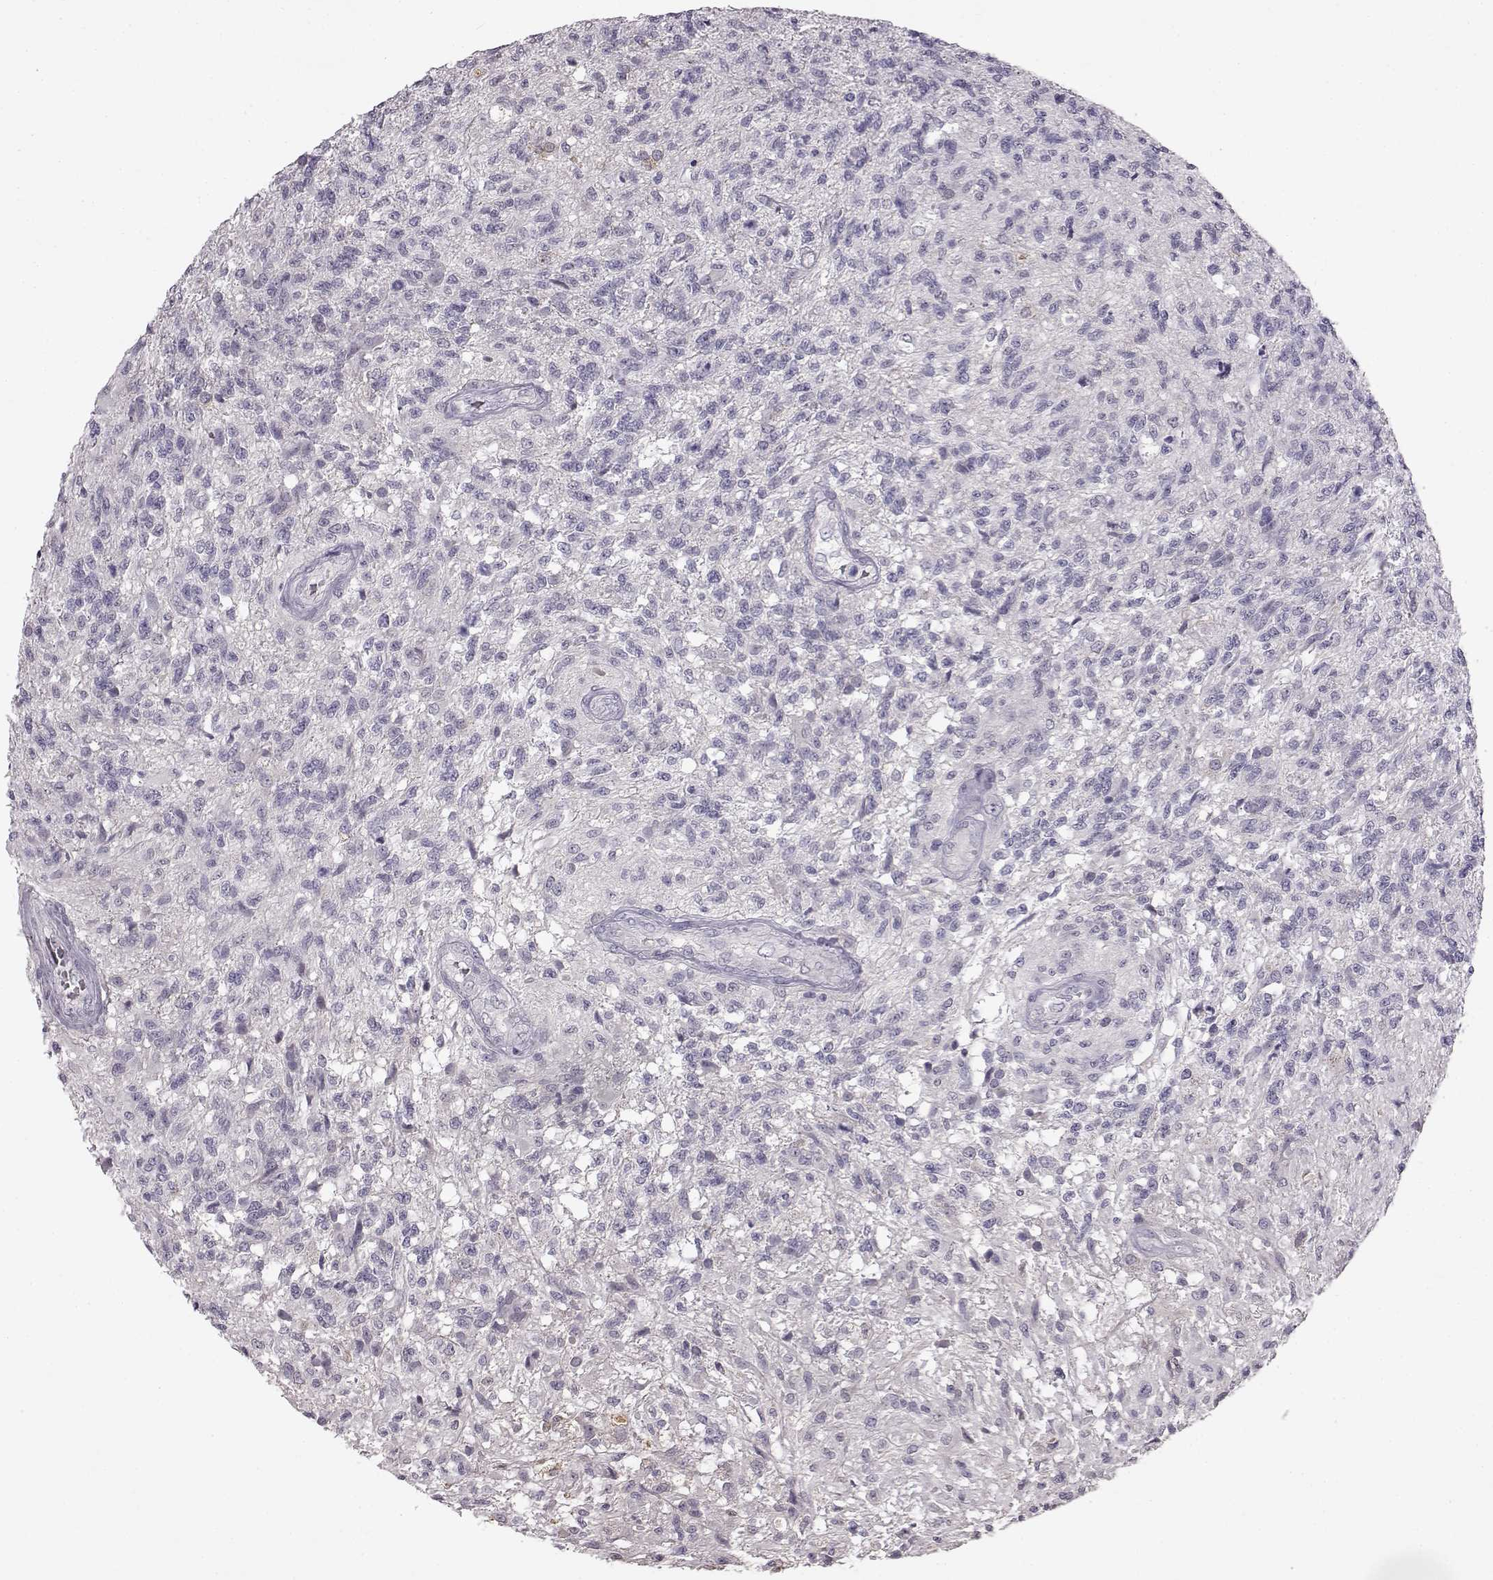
{"staining": {"intensity": "negative", "quantity": "none", "location": "none"}, "tissue": "glioma", "cell_type": "Tumor cells", "image_type": "cancer", "snomed": [{"axis": "morphology", "description": "Glioma, malignant, High grade"}, {"axis": "topography", "description": "Brain"}], "caption": "The photomicrograph shows no staining of tumor cells in glioma.", "gene": "SPAG17", "patient": {"sex": "male", "age": 56}}